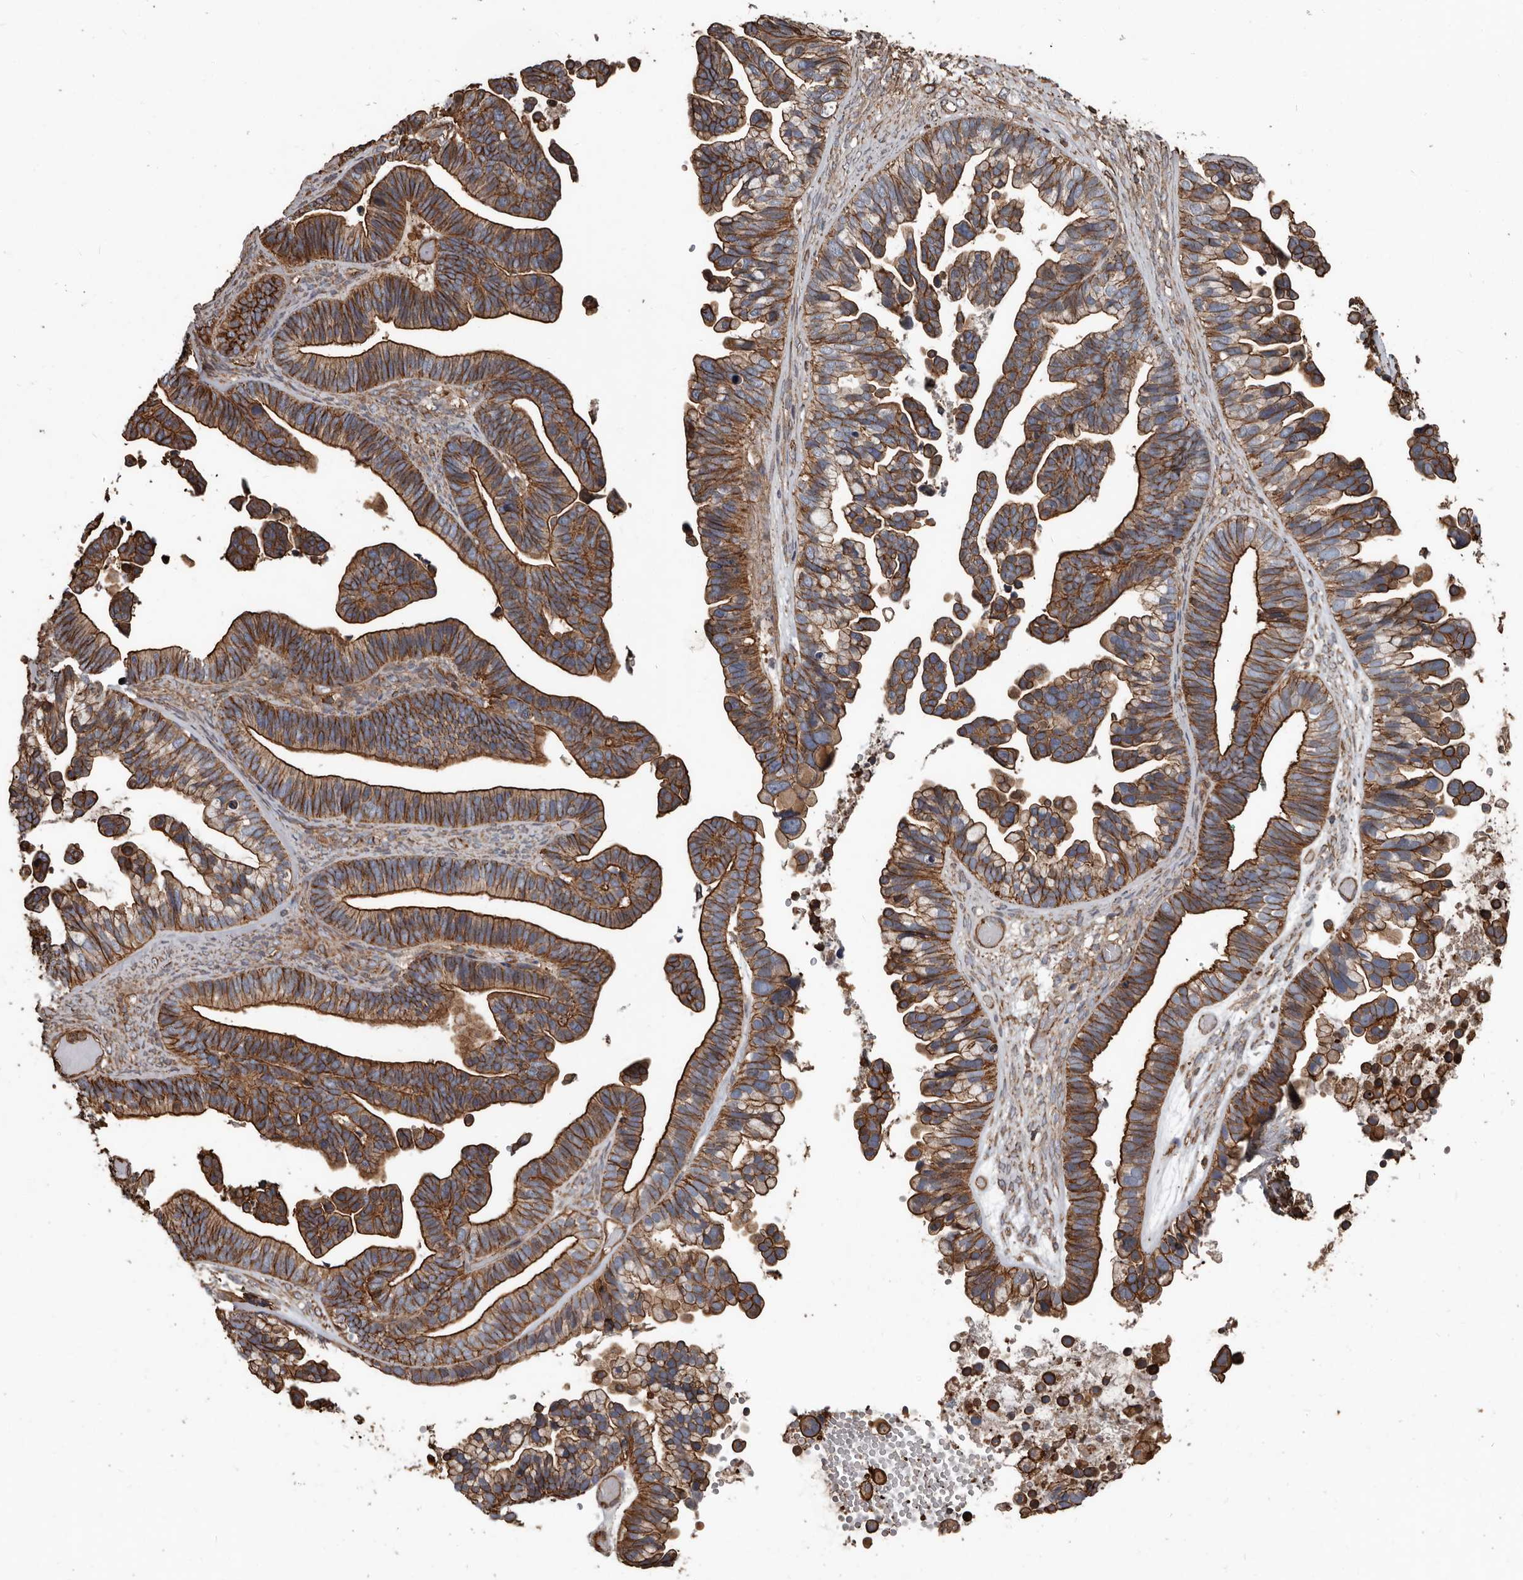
{"staining": {"intensity": "strong", "quantity": "25%-75%", "location": "cytoplasmic/membranous"}, "tissue": "ovarian cancer", "cell_type": "Tumor cells", "image_type": "cancer", "snomed": [{"axis": "morphology", "description": "Cystadenocarcinoma, serous, NOS"}, {"axis": "topography", "description": "Ovary"}], "caption": "This is an image of immunohistochemistry (IHC) staining of ovarian cancer (serous cystadenocarcinoma), which shows strong positivity in the cytoplasmic/membranous of tumor cells.", "gene": "DENND6B", "patient": {"sex": "female", "age": 56}}